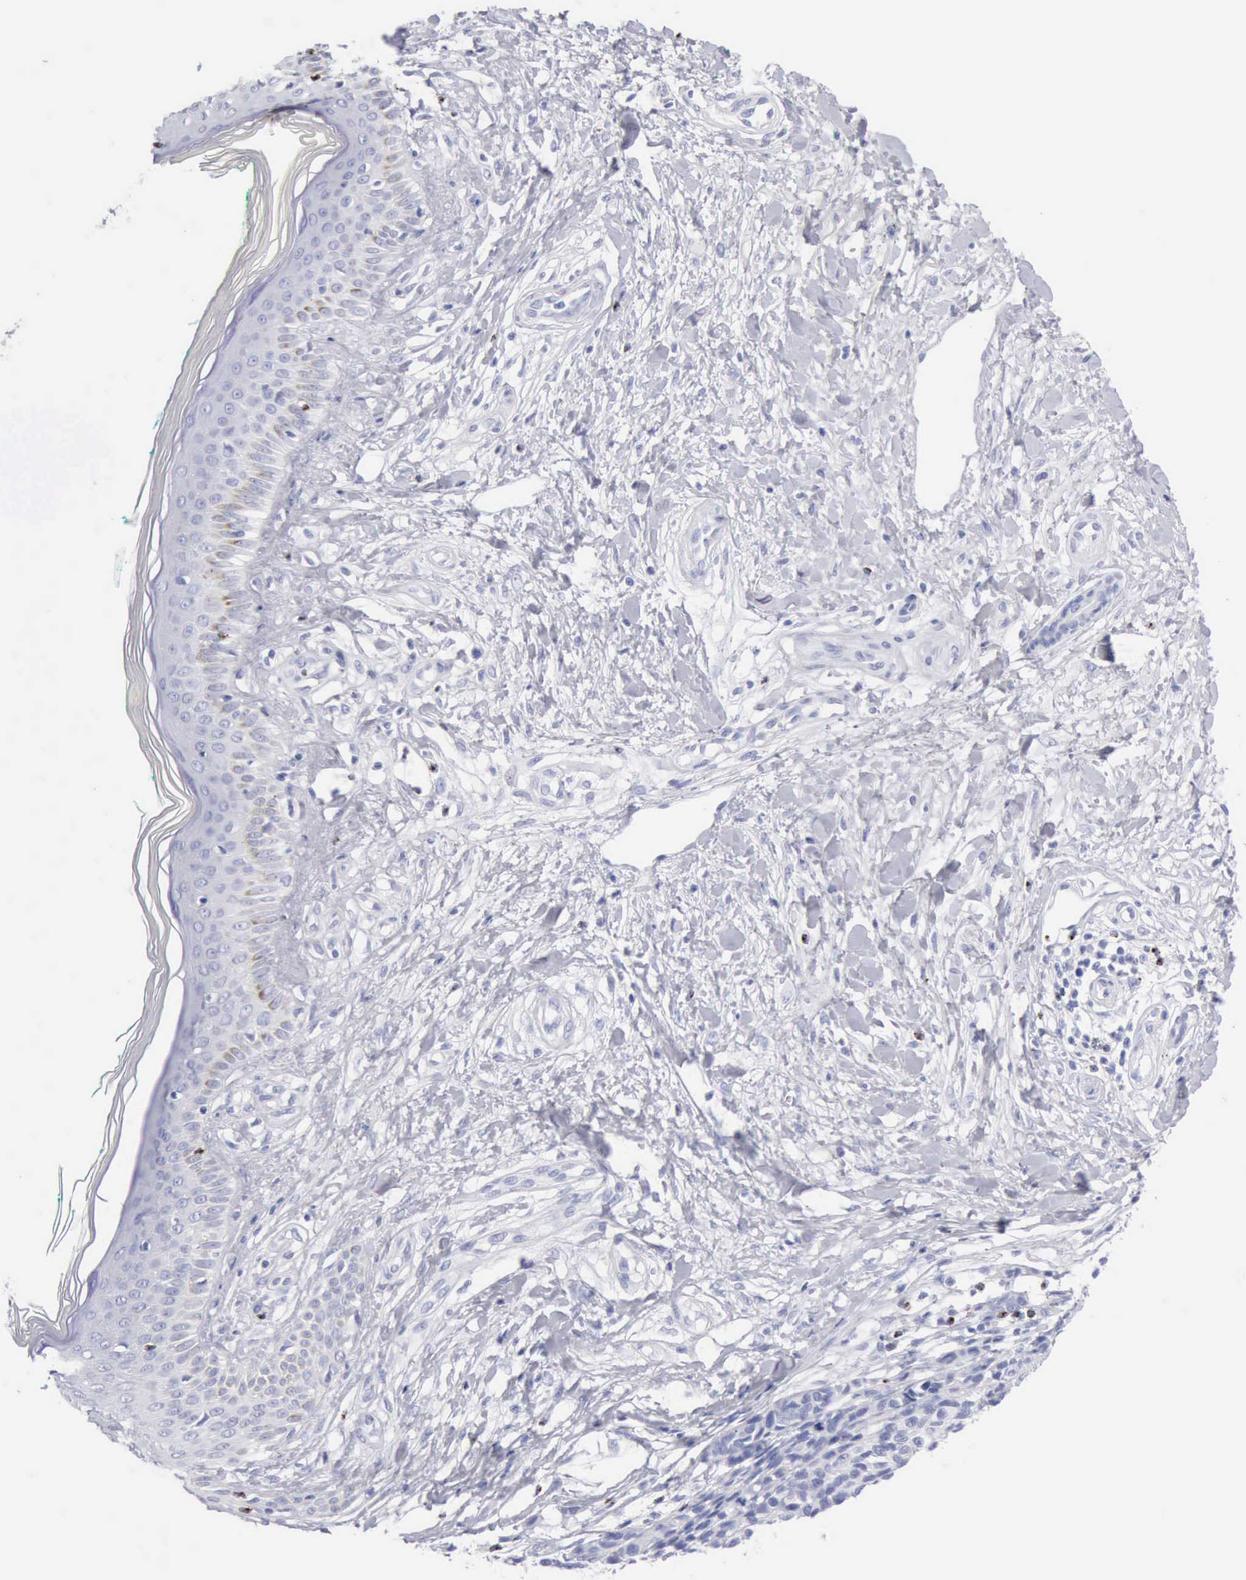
{"staining": {"intensity": "negative", "quantity": "none", "location": "none"}, "tissue": "melanoma", "cell_type": "Tumor cells", "image_type": "cancer", "snomed": [{"axis": "morphology", "description": "Malignant melanoma, NOS"}, {"axis": "topography", "description": "Skin"}], "caption": "Melanoma was stained to show a protein in brown. There is no significant positivity in tumor cells.", "gene": "GZMB", "patient": {"sex": "female", "age": 85}}